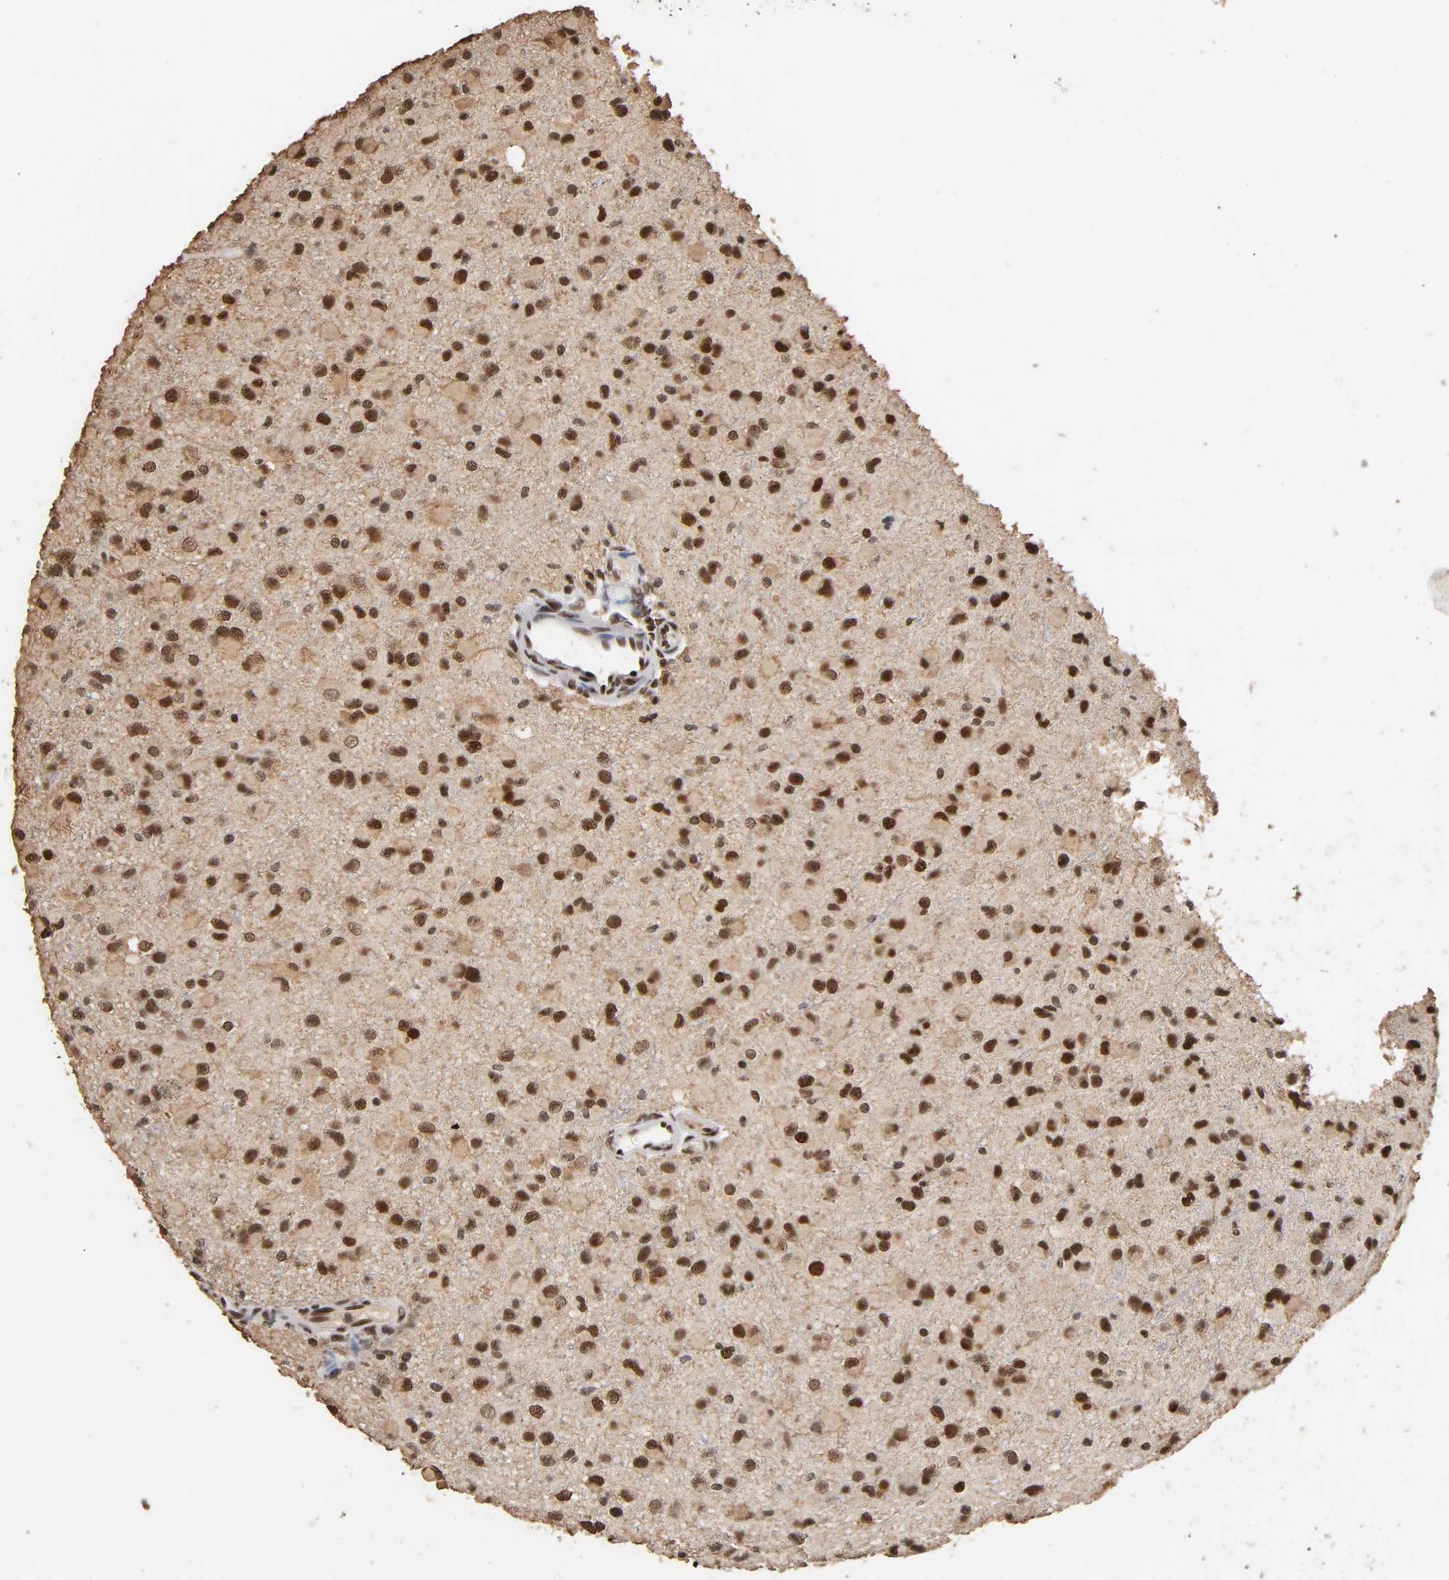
{"staining": {"intensity": "strong", "quantity": ">75%", "location": "nuclear"}, "tissue": "glioma", "cell_type": "Tumor cells", "image_type": "cancer", "snomed": [{"axis": "morphology", "description": "Glioma, malignant, Low grade"}, {"axis": "topography", "description": "Brain"}], "caption": "IHC of glioma shows high levels of strong nuclear positivity in about >75% of tumor cells. The staining is performed using DAB brown chromogen to label protein expression. The nuclei are counter-stained blue using hematoxylin.", "gene": "ZNF384", "patient": {"sex": "male", "age": 42}}